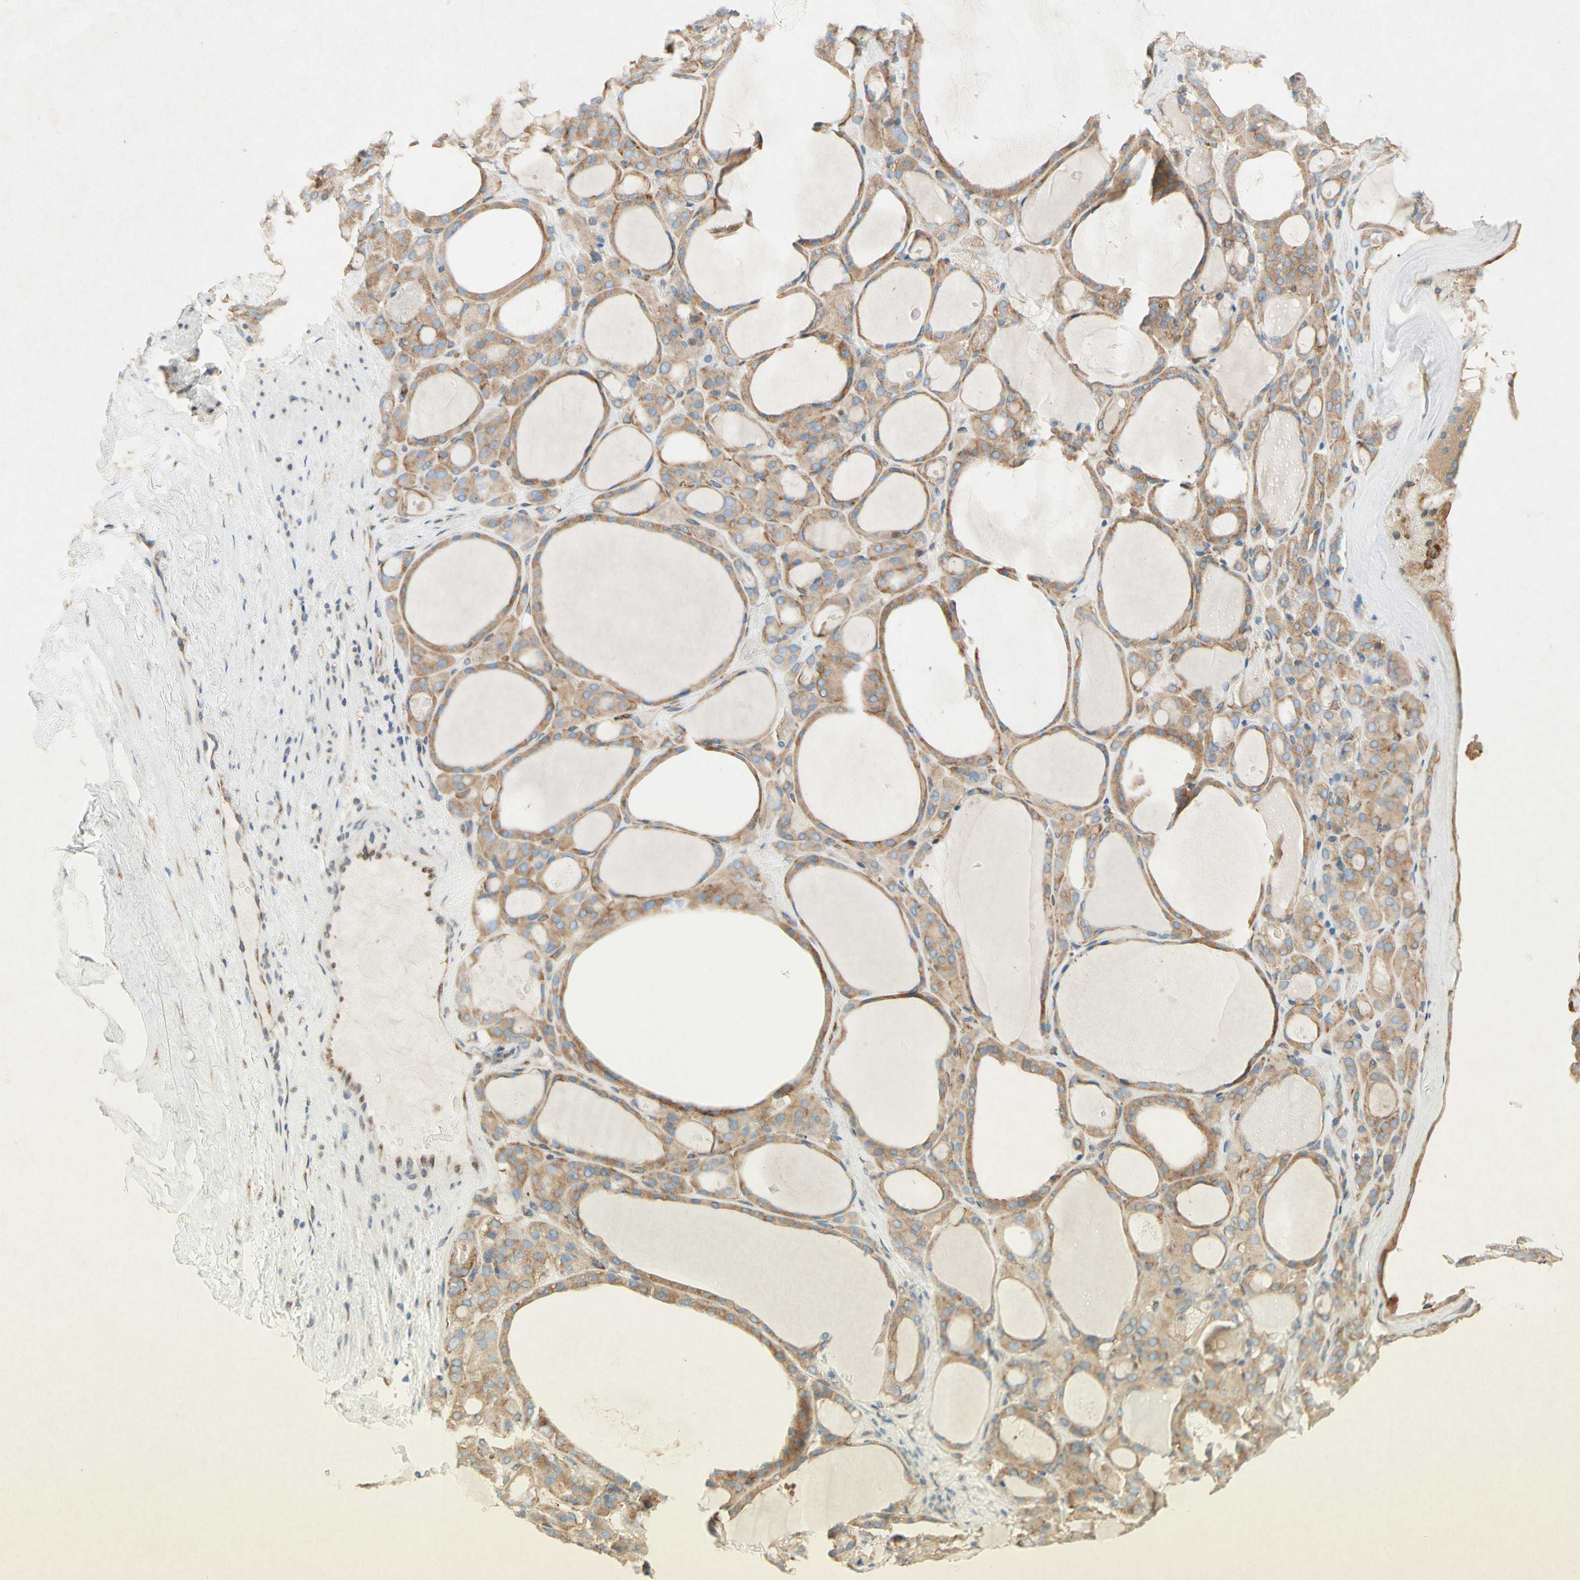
{"staining": {"intensity": "moderate", "quantity": "25%-75%", "location": "cytoplasmic/membranous"}, "tissue": "thyroid gland", "cell_type": "Glandular cells", "image_type": "normal", "snomed": [{"axis": "morphology", "description": "Normal tissue, NOS"}, {"axis": "morphology", "description": "Carcinoma, NOS"}, {"axis": "topography", "description": "Thyroid gland"}], "caption": "Protein staining of unremarkable thyroid gland displays moderate cytoplasmic/membranous staining in about 25%-75% of glandular cells. Nuclei are stained in blue.", "gene": "PABPC1", "patient": {"sex": "female", "age": 86}}